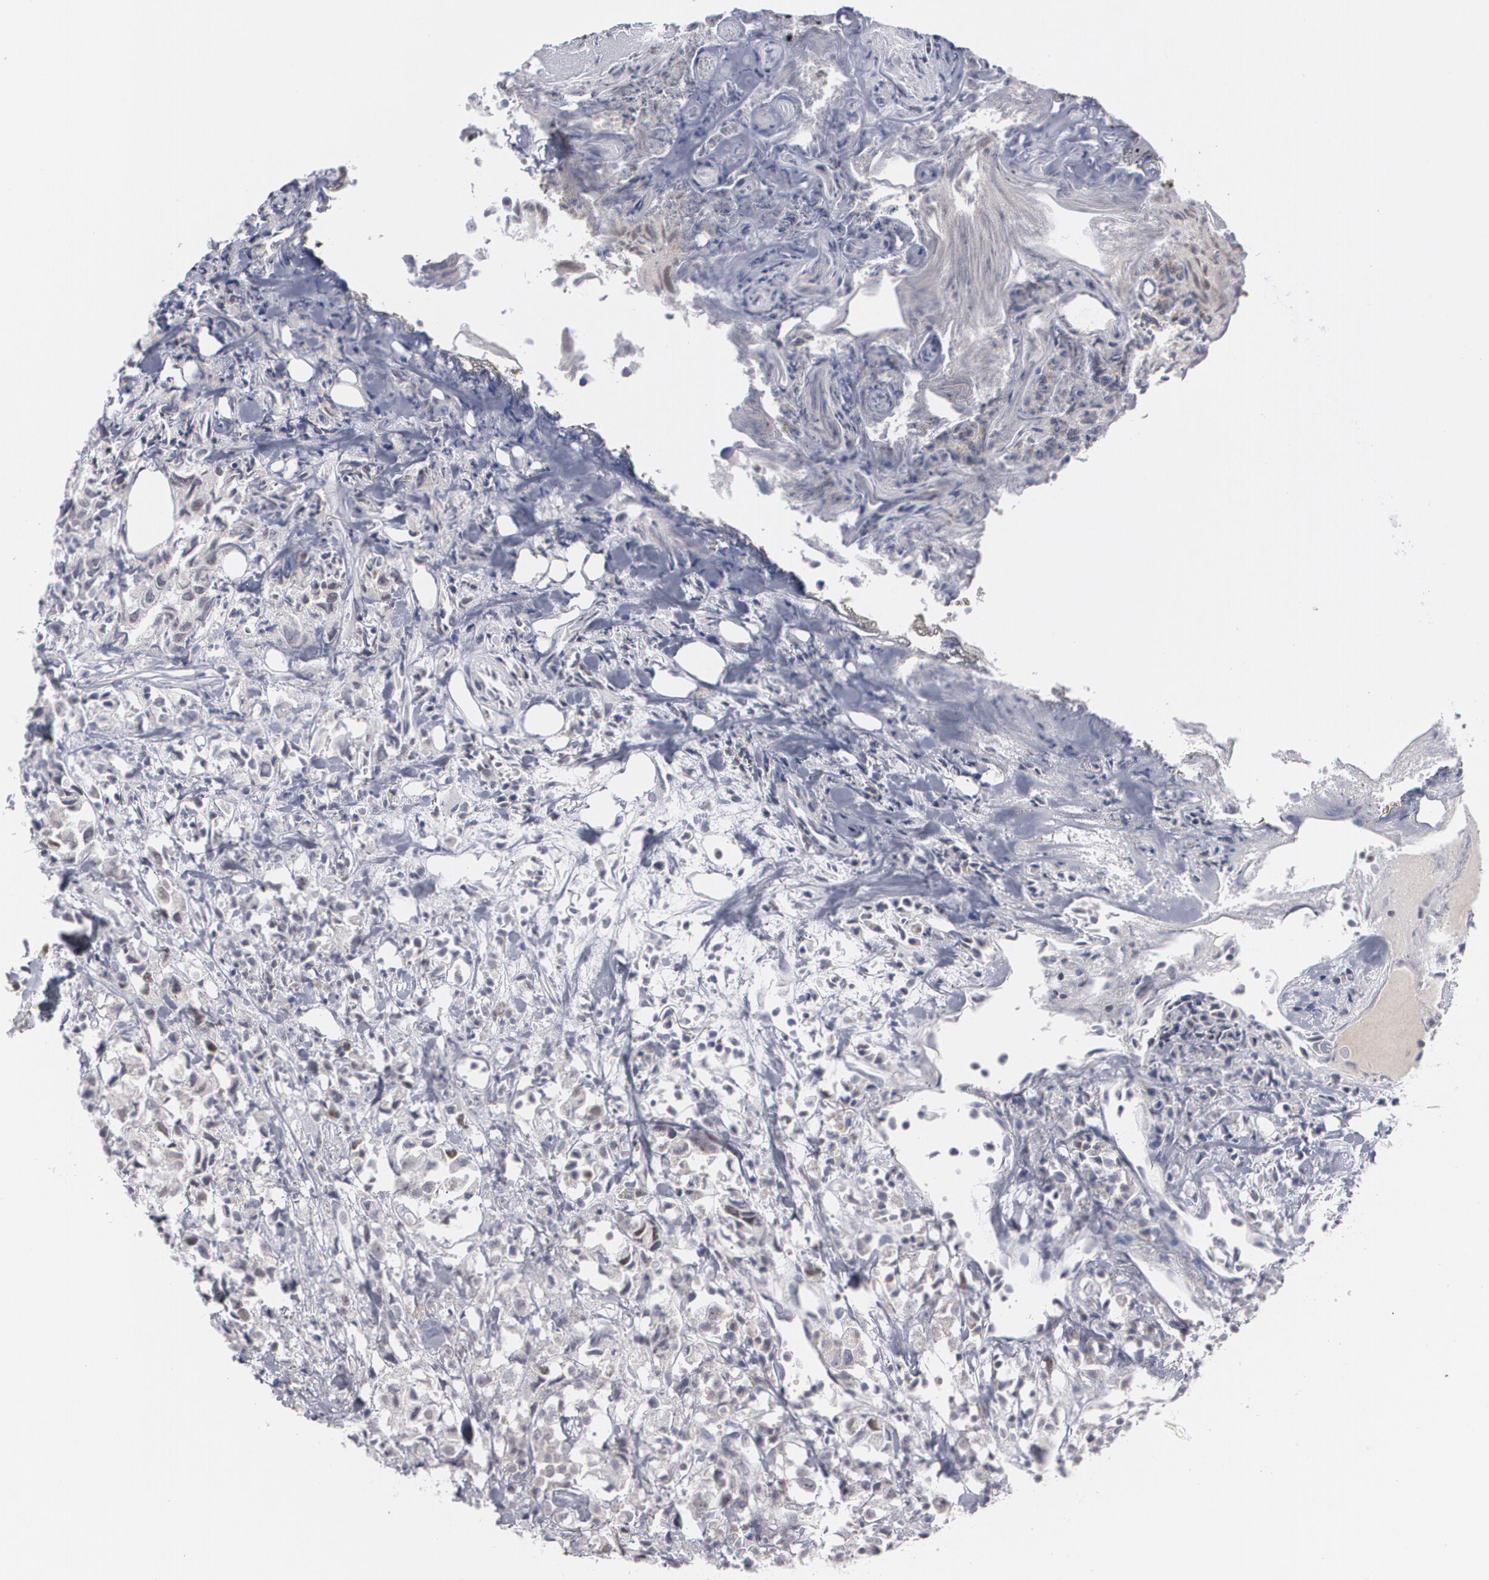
{"staining": {"intensity": "negative", "quantity": "none", "location": "none"}, "tissue": "urothelial cancer", "cell_type": "Tumor cells", "image_type": "cancer", "snomed": [{"axis": "morphology", "description": "Urothelial carcinoma, High grade"}, {"axis": "topography", "description": "Urinary bladder"}], "caption": "DAB immunohistochemical staining of human urothelial carcinoma (high-grade) exhibits no significant expression in tumor cells.", "gene": "MCL1", "patient": {"sex": "female", "age": 75}}